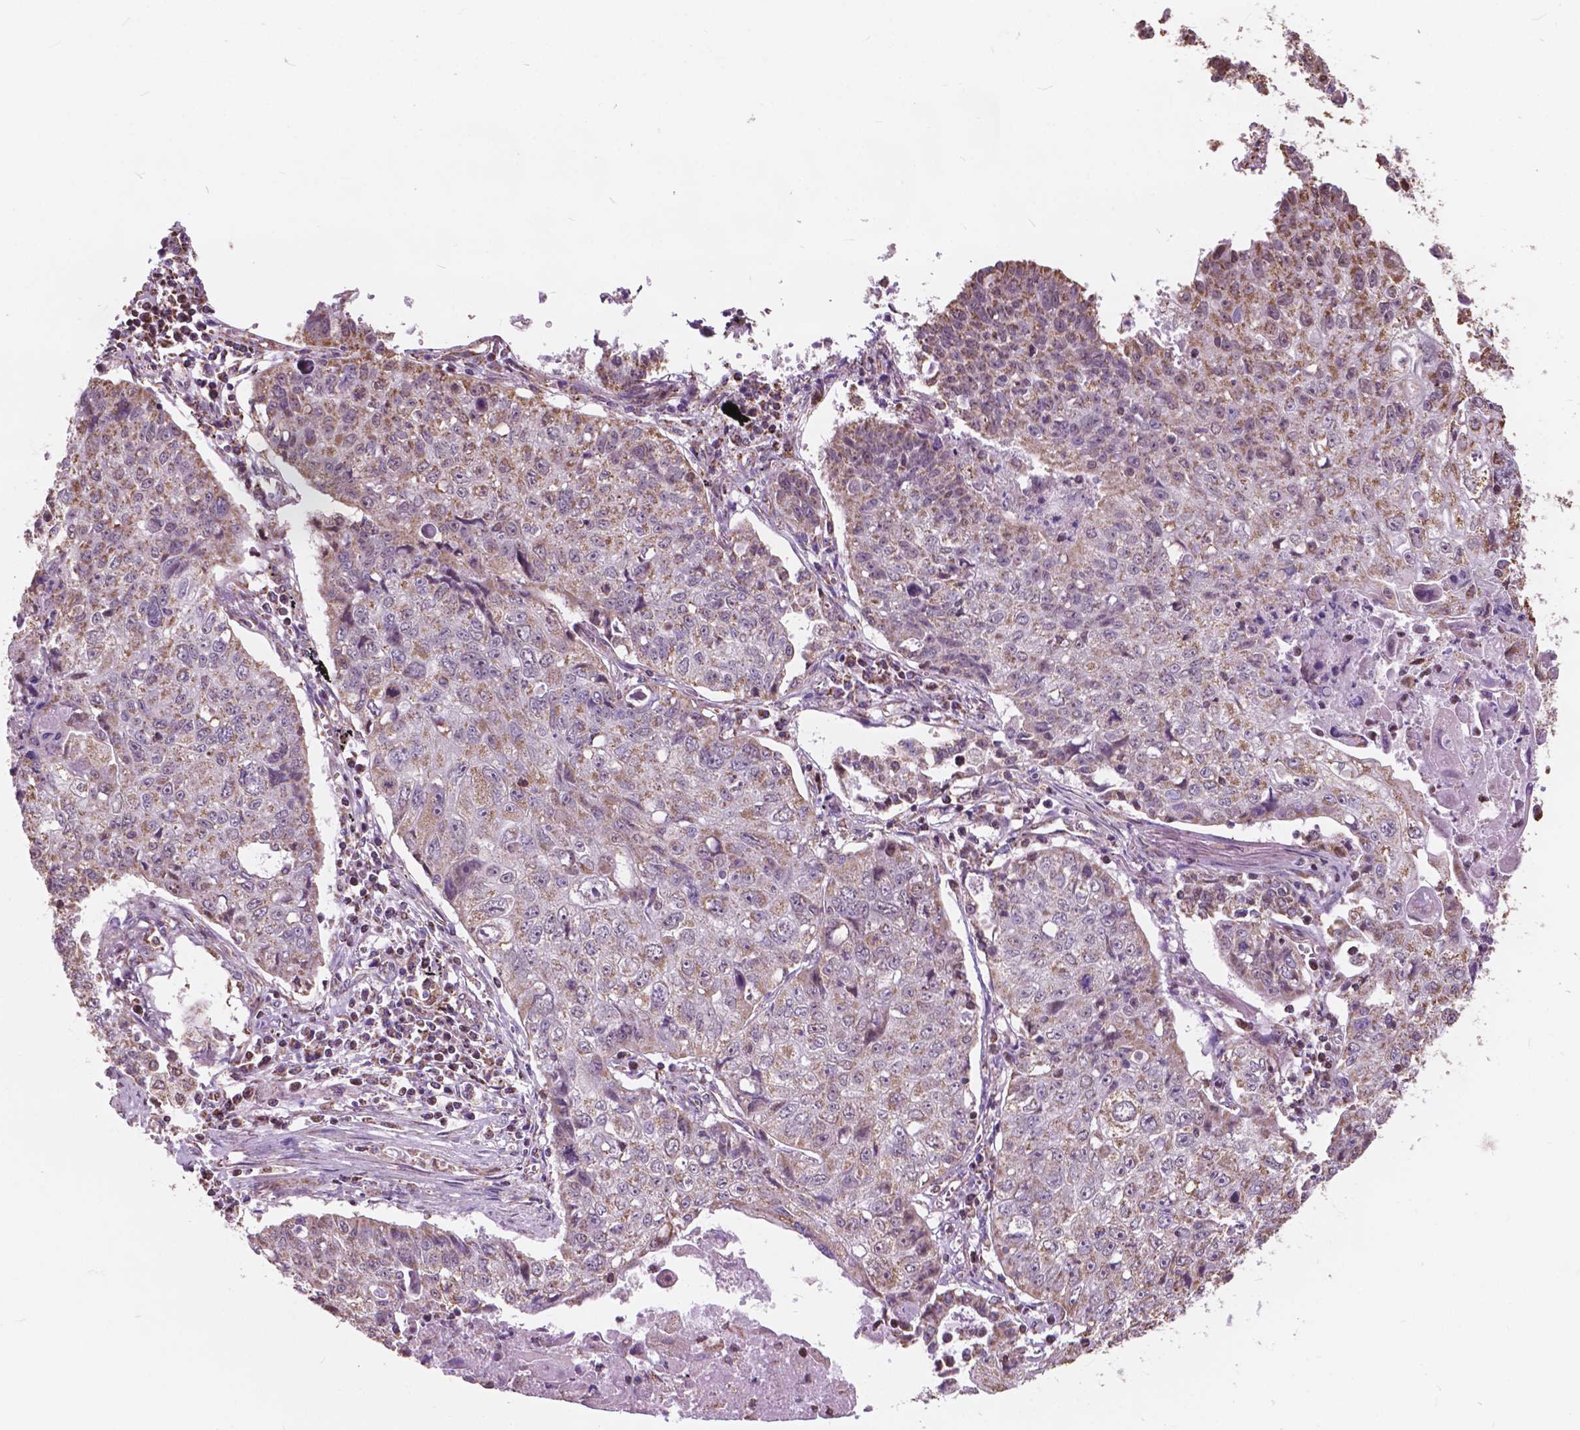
{"staining": {"intensity": "moderate", "quantity": "25%-75%", "location": "cytoplasmic/membranous"}, "tissue": "lung cancer", "cell_type": "Tumor cells", "image_type": "cancer", "snomed": [{"axis": "morphology", "description": "Normal morphology"}, {"axis": "morphology", "description": "Aneuploidy"}, {"axis": "morphology", "description": "Squamous cell carcinoma, NOS"}, {"axis": "topography", "description": "Lymph node"}, {"axis": "topography", "description": "Lung"}], "caption": "Brown immunohistochemical staining in lung aneuploidy shows moderate cytoplasmic/membranous staining in approximately 25%-75% of tumor cells. The protein is stained brown, and the nuclei are stained in blue (DAB IHC with brightfield microscopy, high magnification).", "gene": "SCOC", "patient": {"sex": "female", "age": 76}}